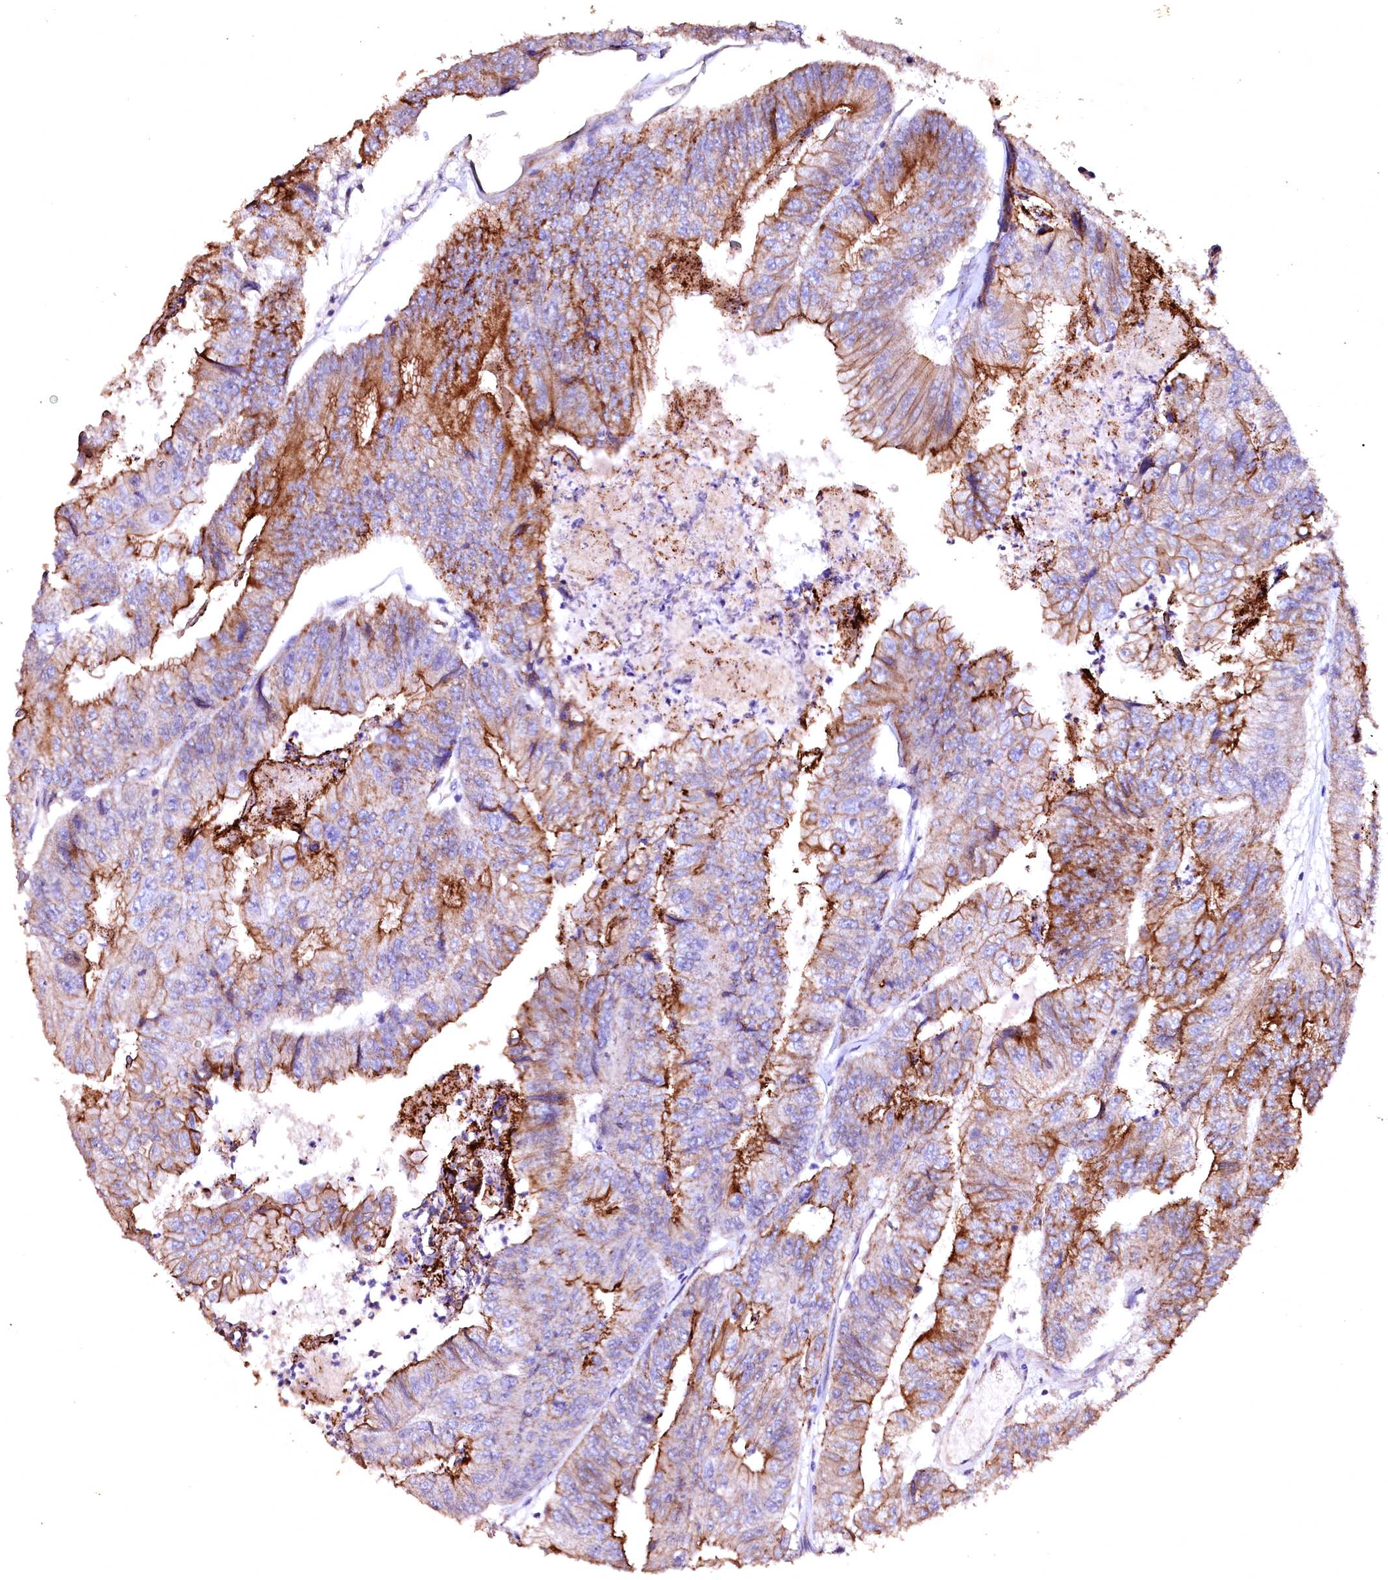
{"staining": {"intensity": "strong", "quantity": "25%-75%", "location": "cytoplasmic/membranous"}, "tissue": "colorectal cancer", "cell_type": "Tumor cells", "image_type": "cancer", "snomed": [{"axis": "morphology", "description": "Adenocarcinoma, NOS"}, {"axis": "topography", "description": "Colon"}], "caption": "Immunohistochemistry (IHC) (DAB) staining of human colorectal cancer shows strong cytoplasmic/membranous protein expression in about 25%-75% of tumor cells.", "gene": "VPS36", "patient": {"sex": "female", "age": 67}}